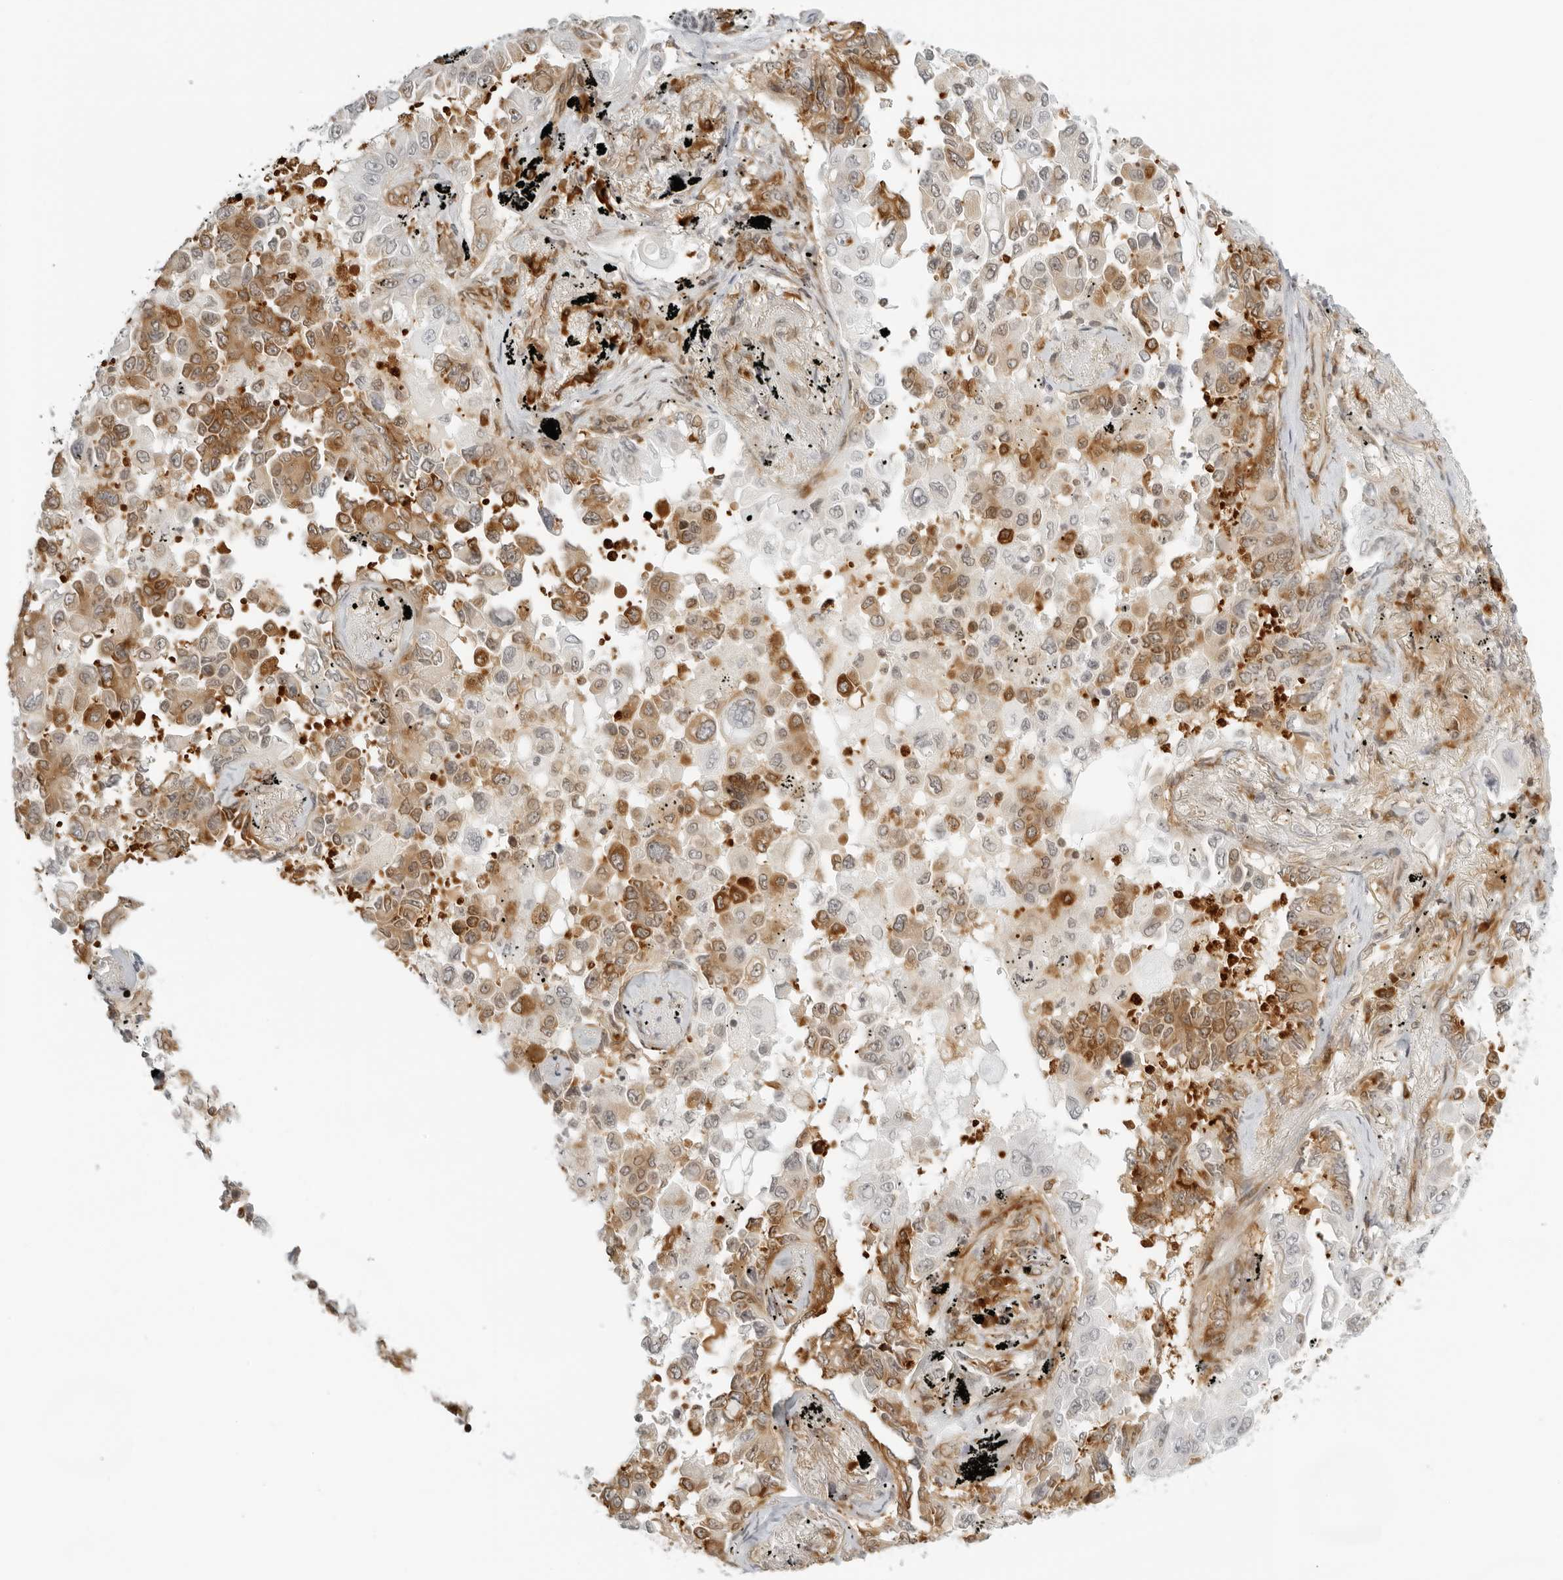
{"staining": {"intensity": "moderate", "quantity": ">75%", "location": "cytoplasmic/membranous"}, "tissue": "lung cancer", "cell_type": "Tumor cells", "image_type": "cancer", "snomed": [{"axis": "morphology", "description": "Adenocarcinoma, NOS"}, {"axis": "topography", "description": "Lung"}], "caption": "Moderate cytoplasmic/membranous staining for a protein is identified in approximately >75% of tumor cells of lung cancer (adenocarcinoma) using immunohistochemistry.", "gene": "EIF4G1", "patient": {"sex": "female", "age": 67}}